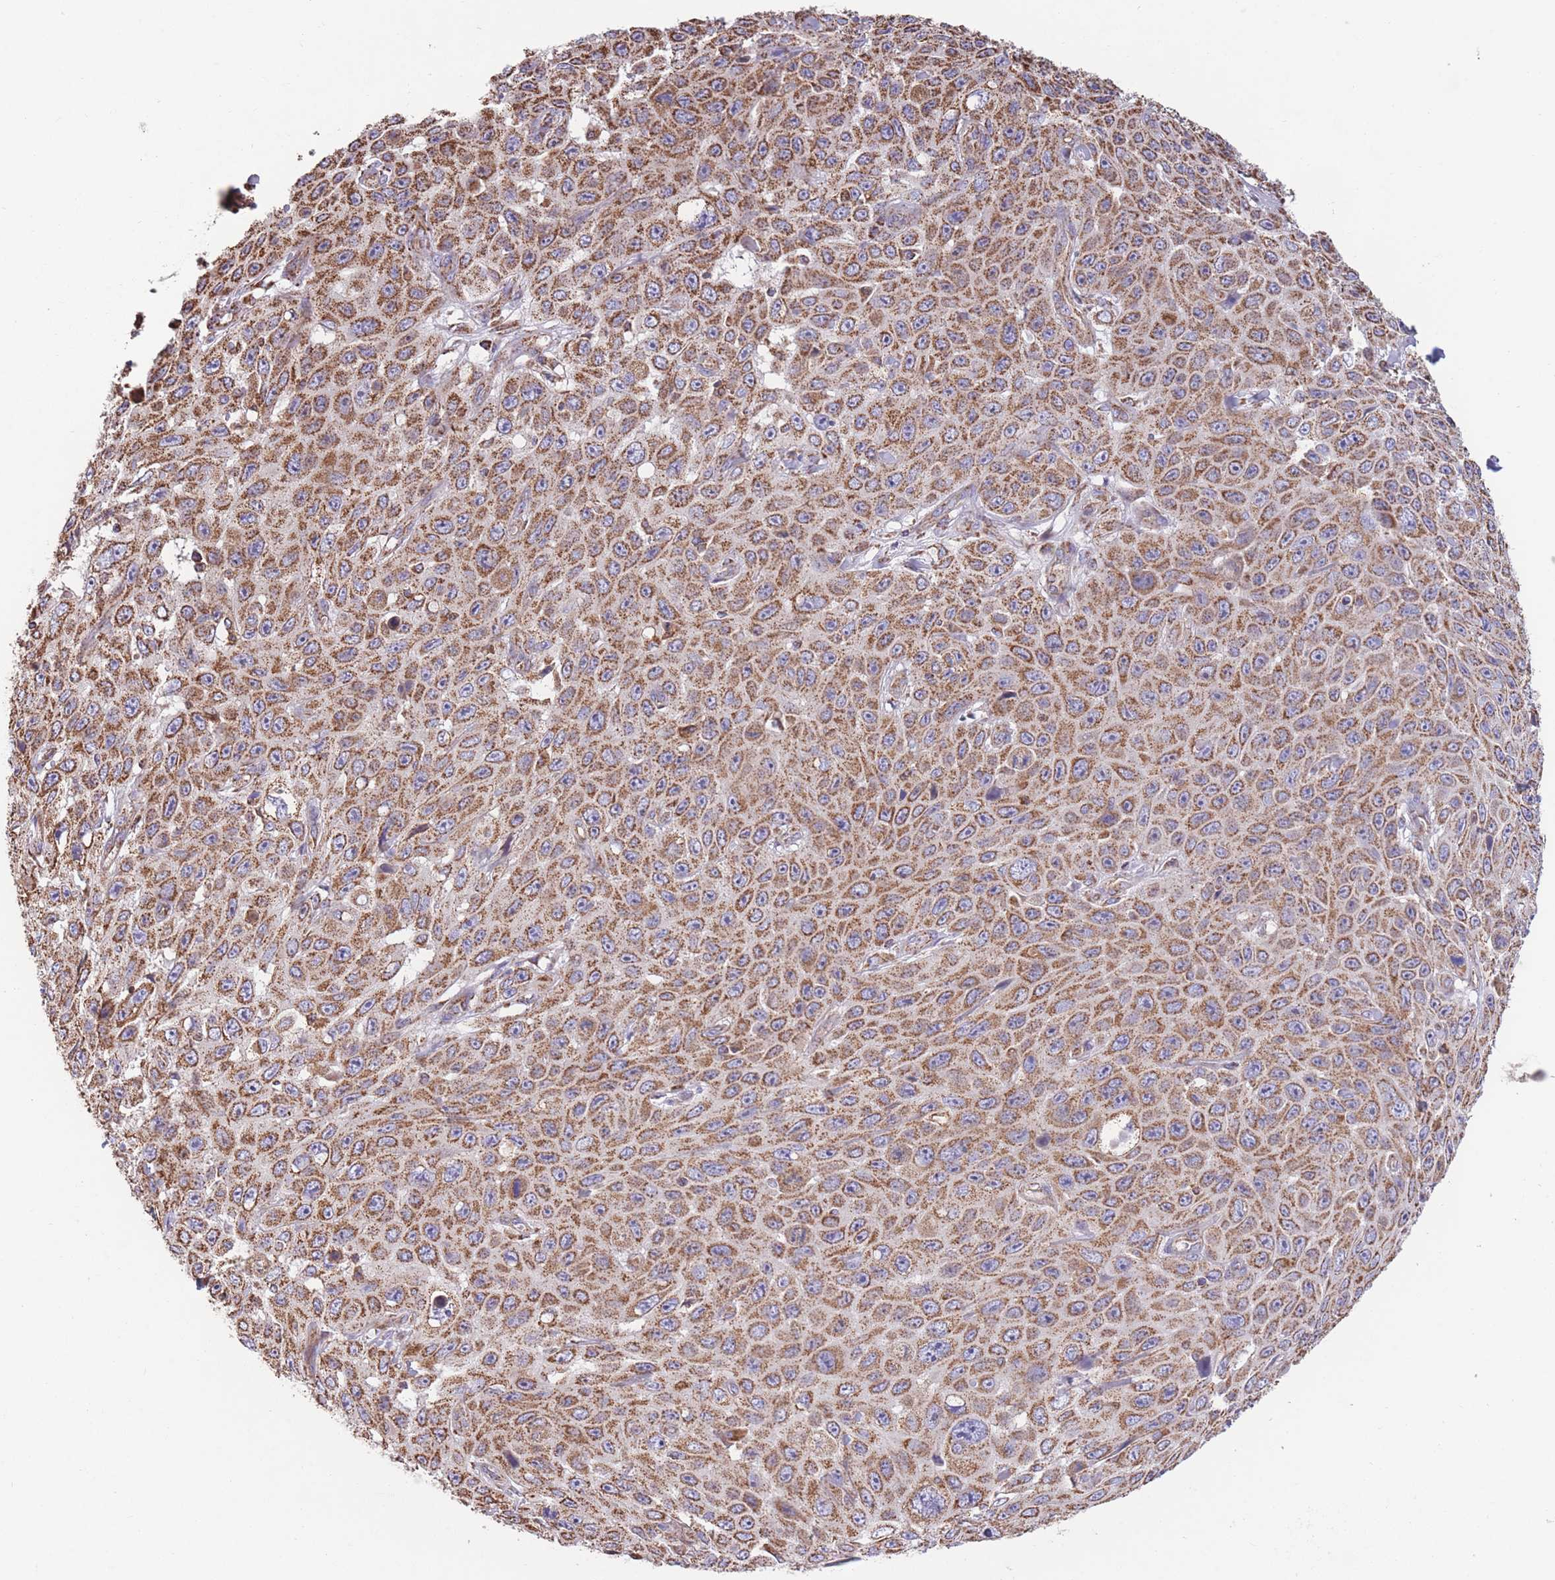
{"staining": {"intensity": "moderate", "quantity": ">75%", "location": "cytoplasmic/membranous"}, "tissue": "skin cancer", "cell_type": "Tumor cells", "image_type": "cancer", "snomed": [{"axis": "morphology", "description": "Squamous cell carcinoma, NOS"}, {"axis": "topography", "description": "Skin"}], "caption": "Immunohistochemical staining of human skin cancer reveals moderate cytoplasmic/membranous protein expression in approximately >75% of tumor cells.", "gene": "FKBP8", "patient": {"sex": "male", "age": 82}}